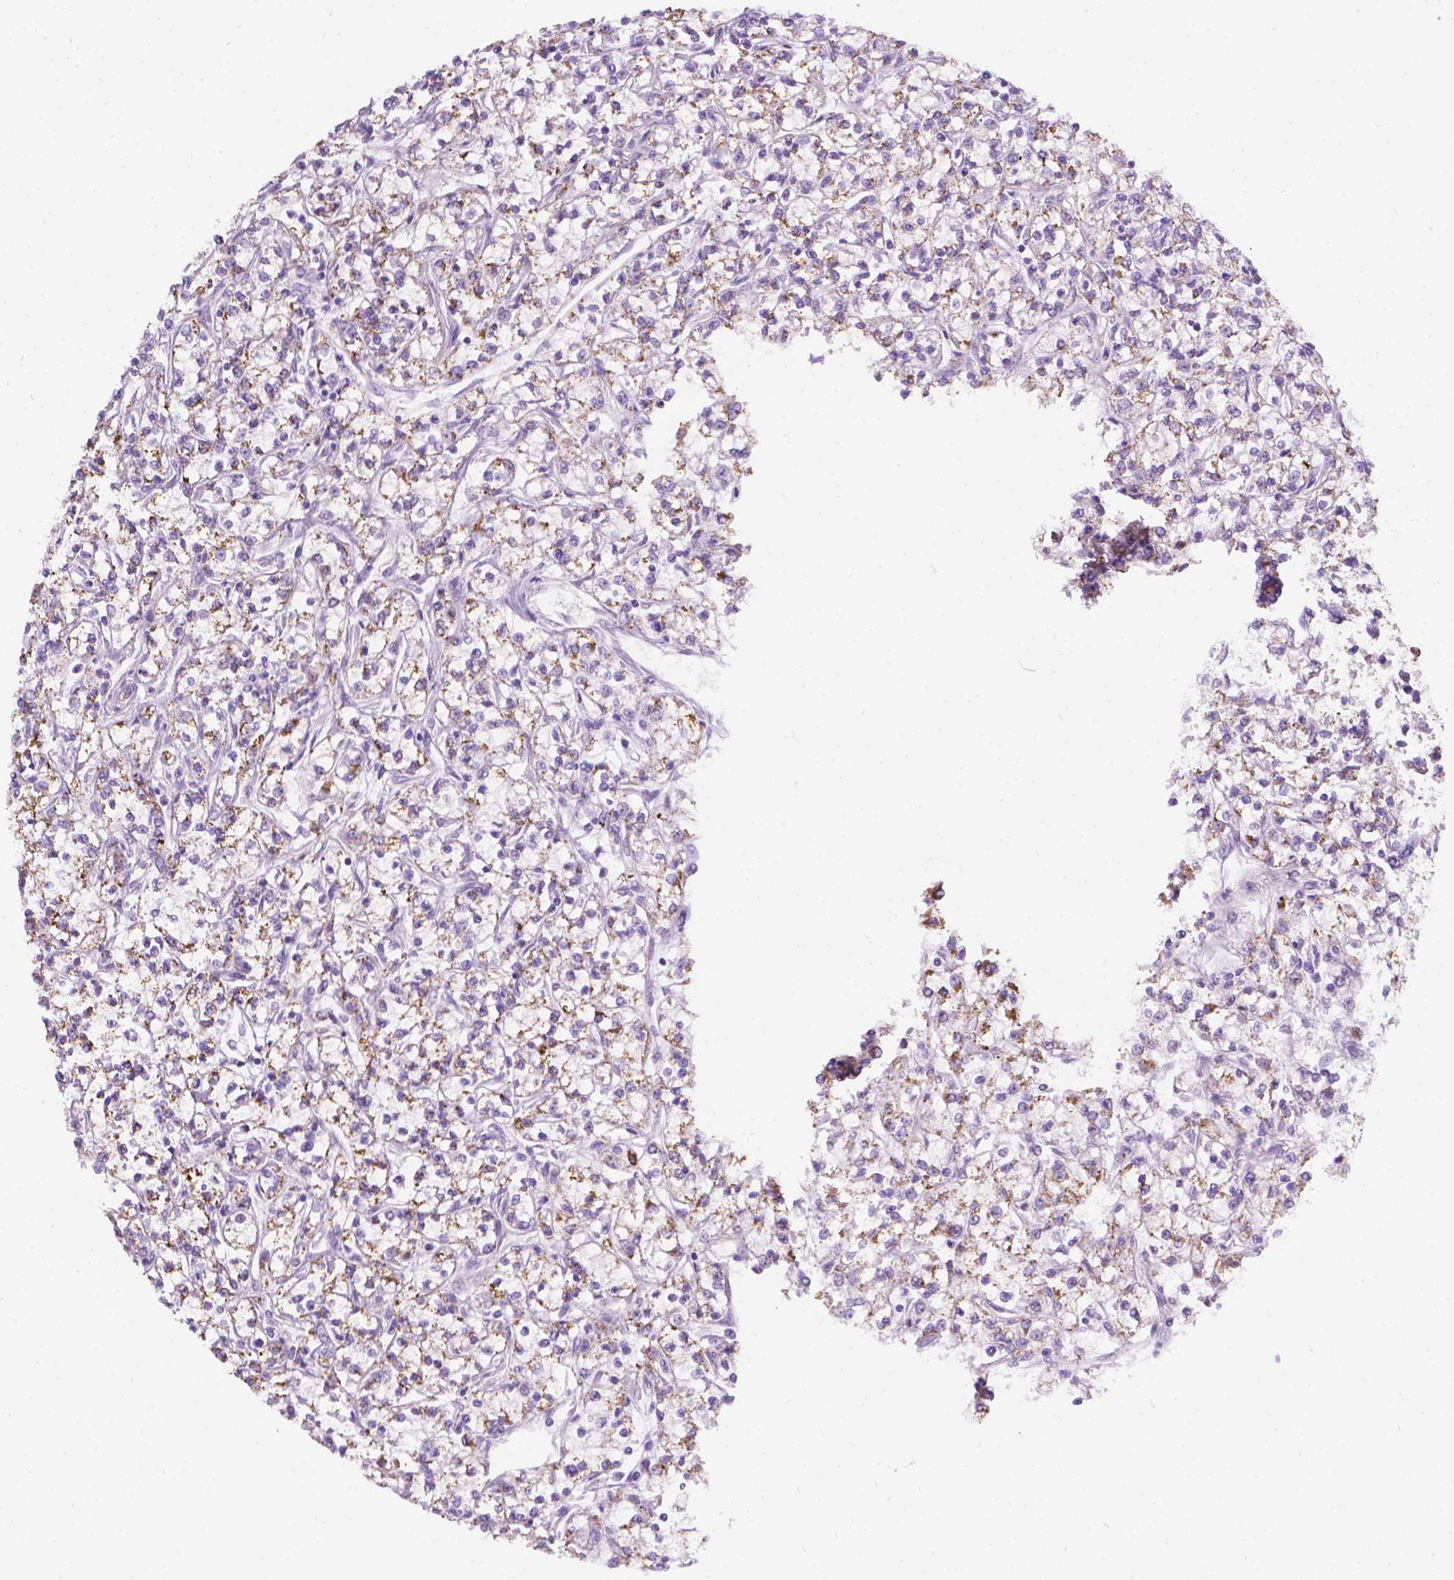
{"staining": {"intensity": "weak", "quantity": ">75%", "location": "cytoplasmic/membranous"}, "tissue": "renal cancer", "cell_type": "Tumor cells", "image_type": "cancer", "snomed": [{"axis": "morphology", "description": "Adenocarcinoma, NOS"}, {"axis": "topography", "description": "Kidney"}], "caption": "A high-resolution image shows immunohistochemistry staining of renal cancer (adenocarcinoma), which displays weak cytoplasmic/membranous staining in approximately >75% of tumor cells.", "gene": "NOS1AP", "patient": {"sex": "female", "age": 59}}